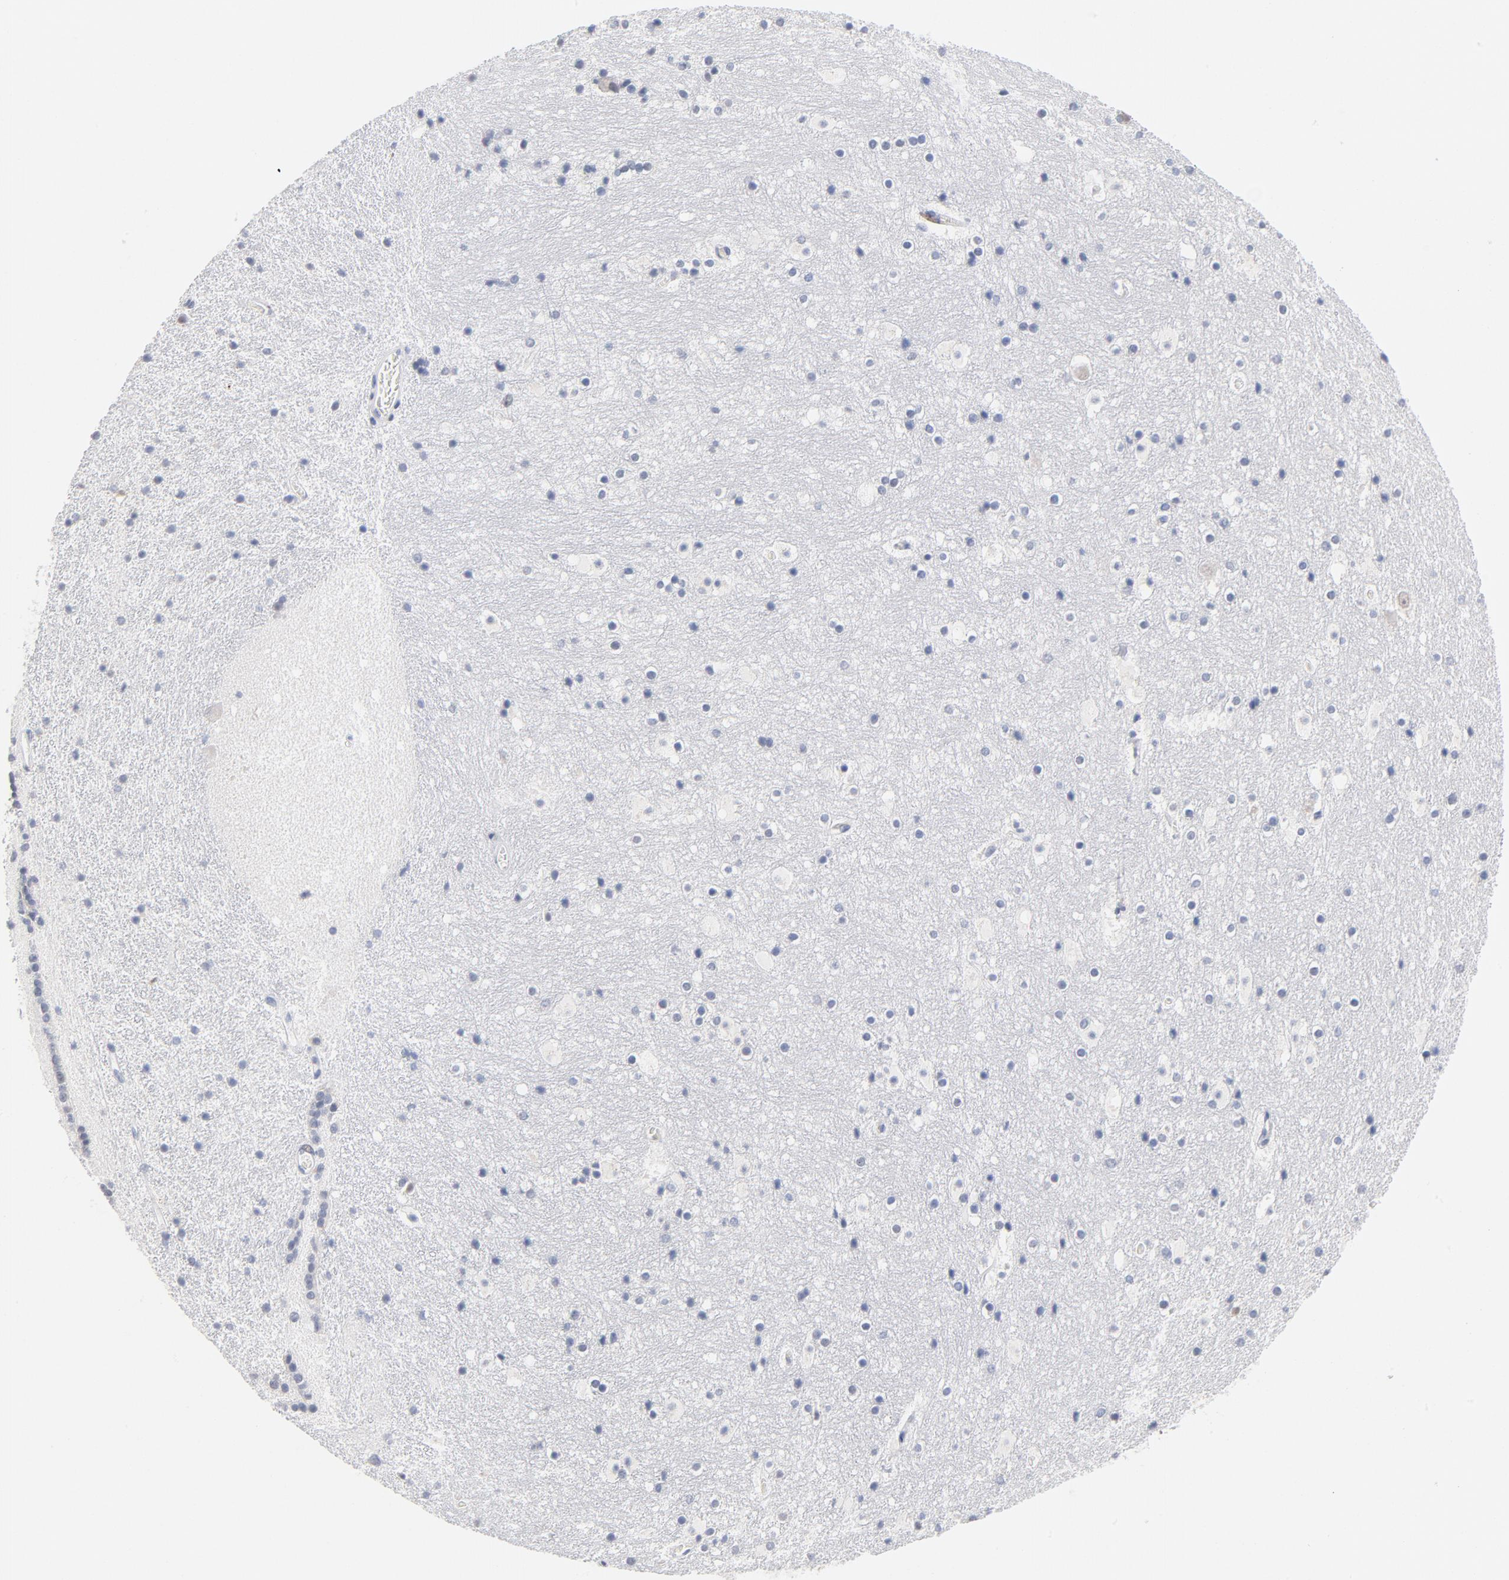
{"staining": {"intensity": "negative", "quantity": "none", "location": "none"}, "tissue": "hippocampus", "cell_type": "Glial cells", "image_type": "normal", "snomed": [{"axis": "morphology", "description": "Normal tissue, NOS"}, {"axis": "topography", "description": "Hippocampus"}], "caption": "High magnification brightfield microscopy of unremarkable hippocampus stained with DAB (3,3'-diaminobenzidine) (brown) and counterstained with hematoxylin (blue): glial cells show no significant expression. (Stains: DAB (3,3'-diaminobenzidine) IHC with hematoxylin counter stain, Microscopy: brightfield microscopy at high magnification).", "gene": "RBM3", "patient": {"sex": "male", "age": 45}}